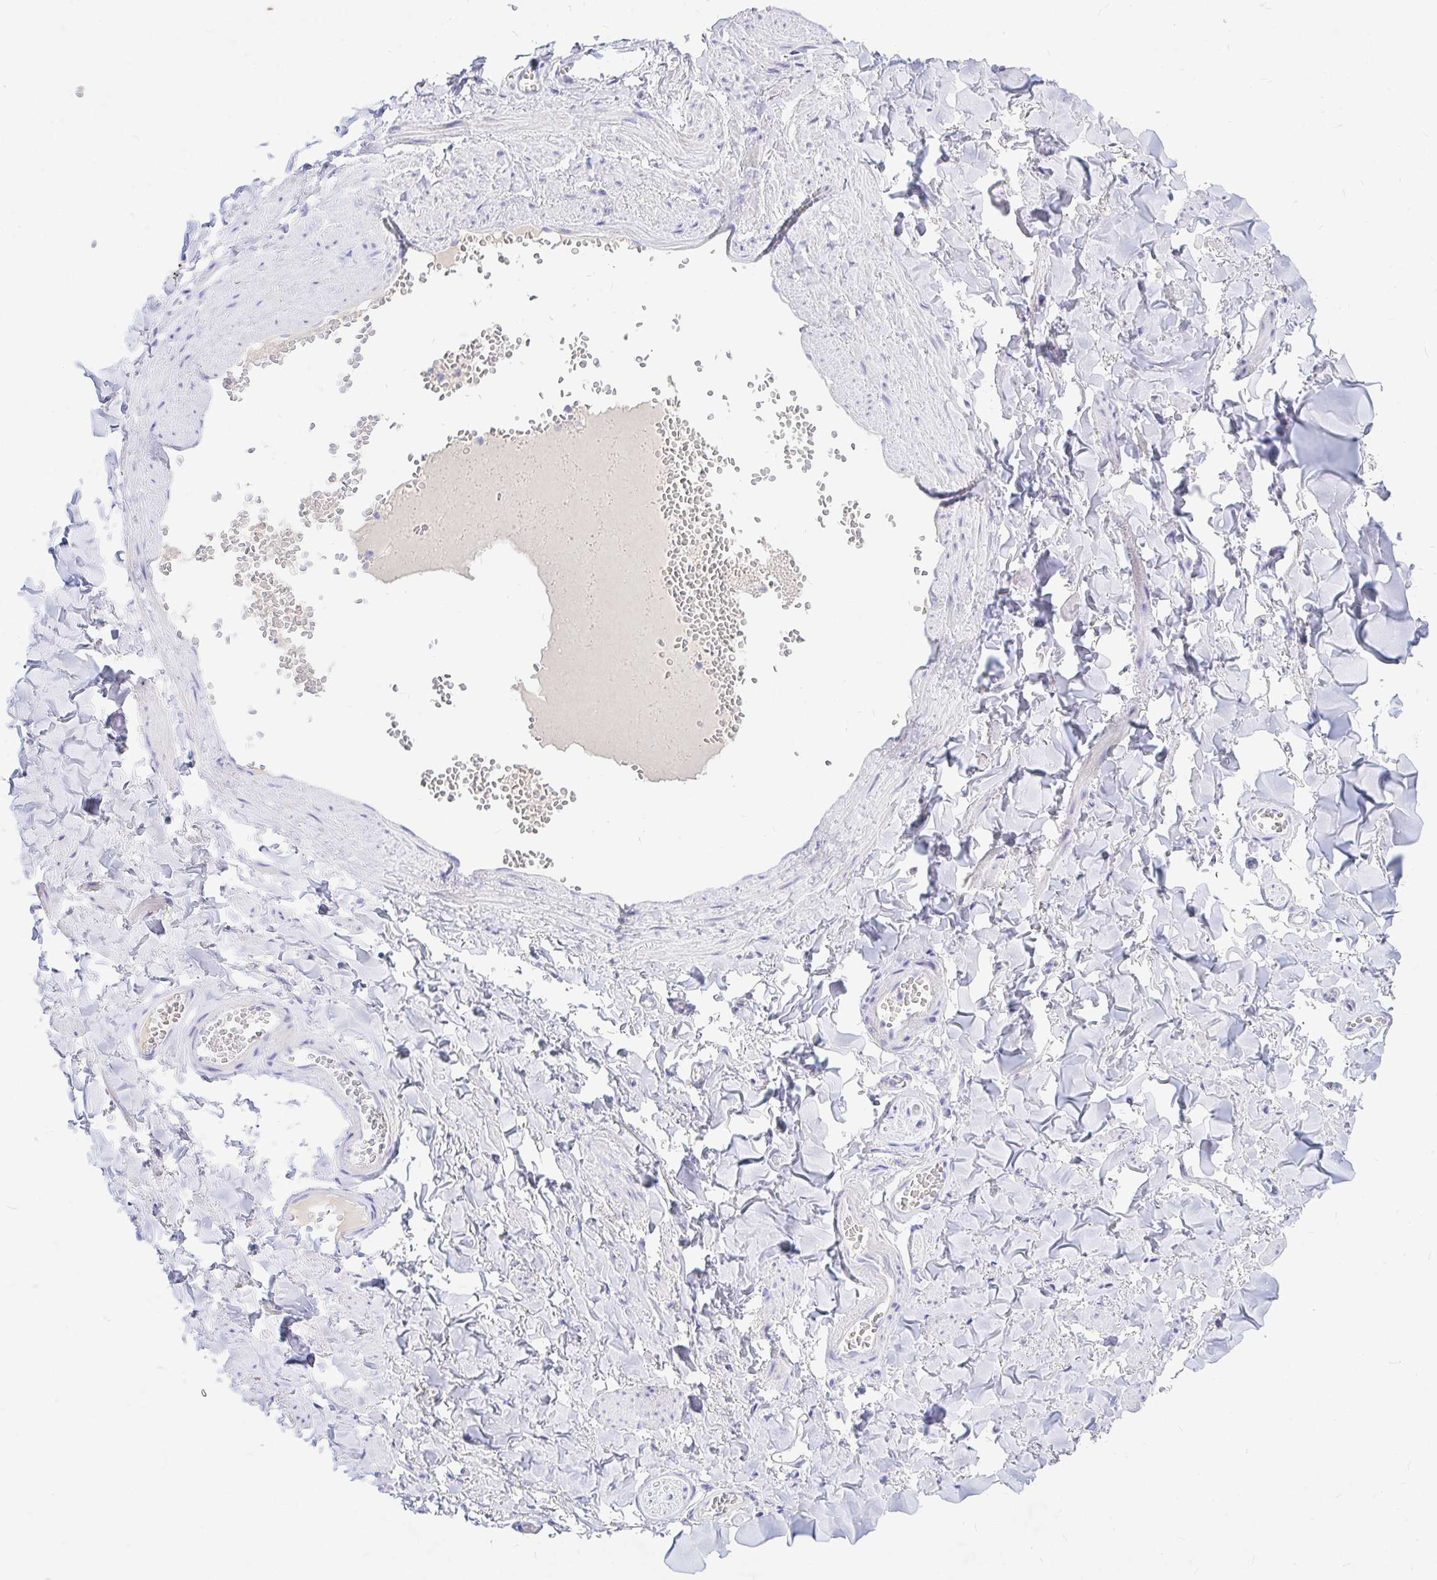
{"staining": {"intensity": "negative", "quantity": "none", "location": "none"}, "tissue": "adipose tissue", "cell_type": "Adipocytes", "image_type": "normal", "snomed": [{"axis": "morphology", "description": "Normal tissue, NOS"}, {"axis": "topography", "description": "Vulva"}, {"axis": "topography", "description": "Peripheral nerve tissue"}], "caption": "Adipose tissue stained for a protein using IHC reveals no positivity adipocytes.", "gene": "NR2E1", "patient": {"sex": "female", "age": 66}}